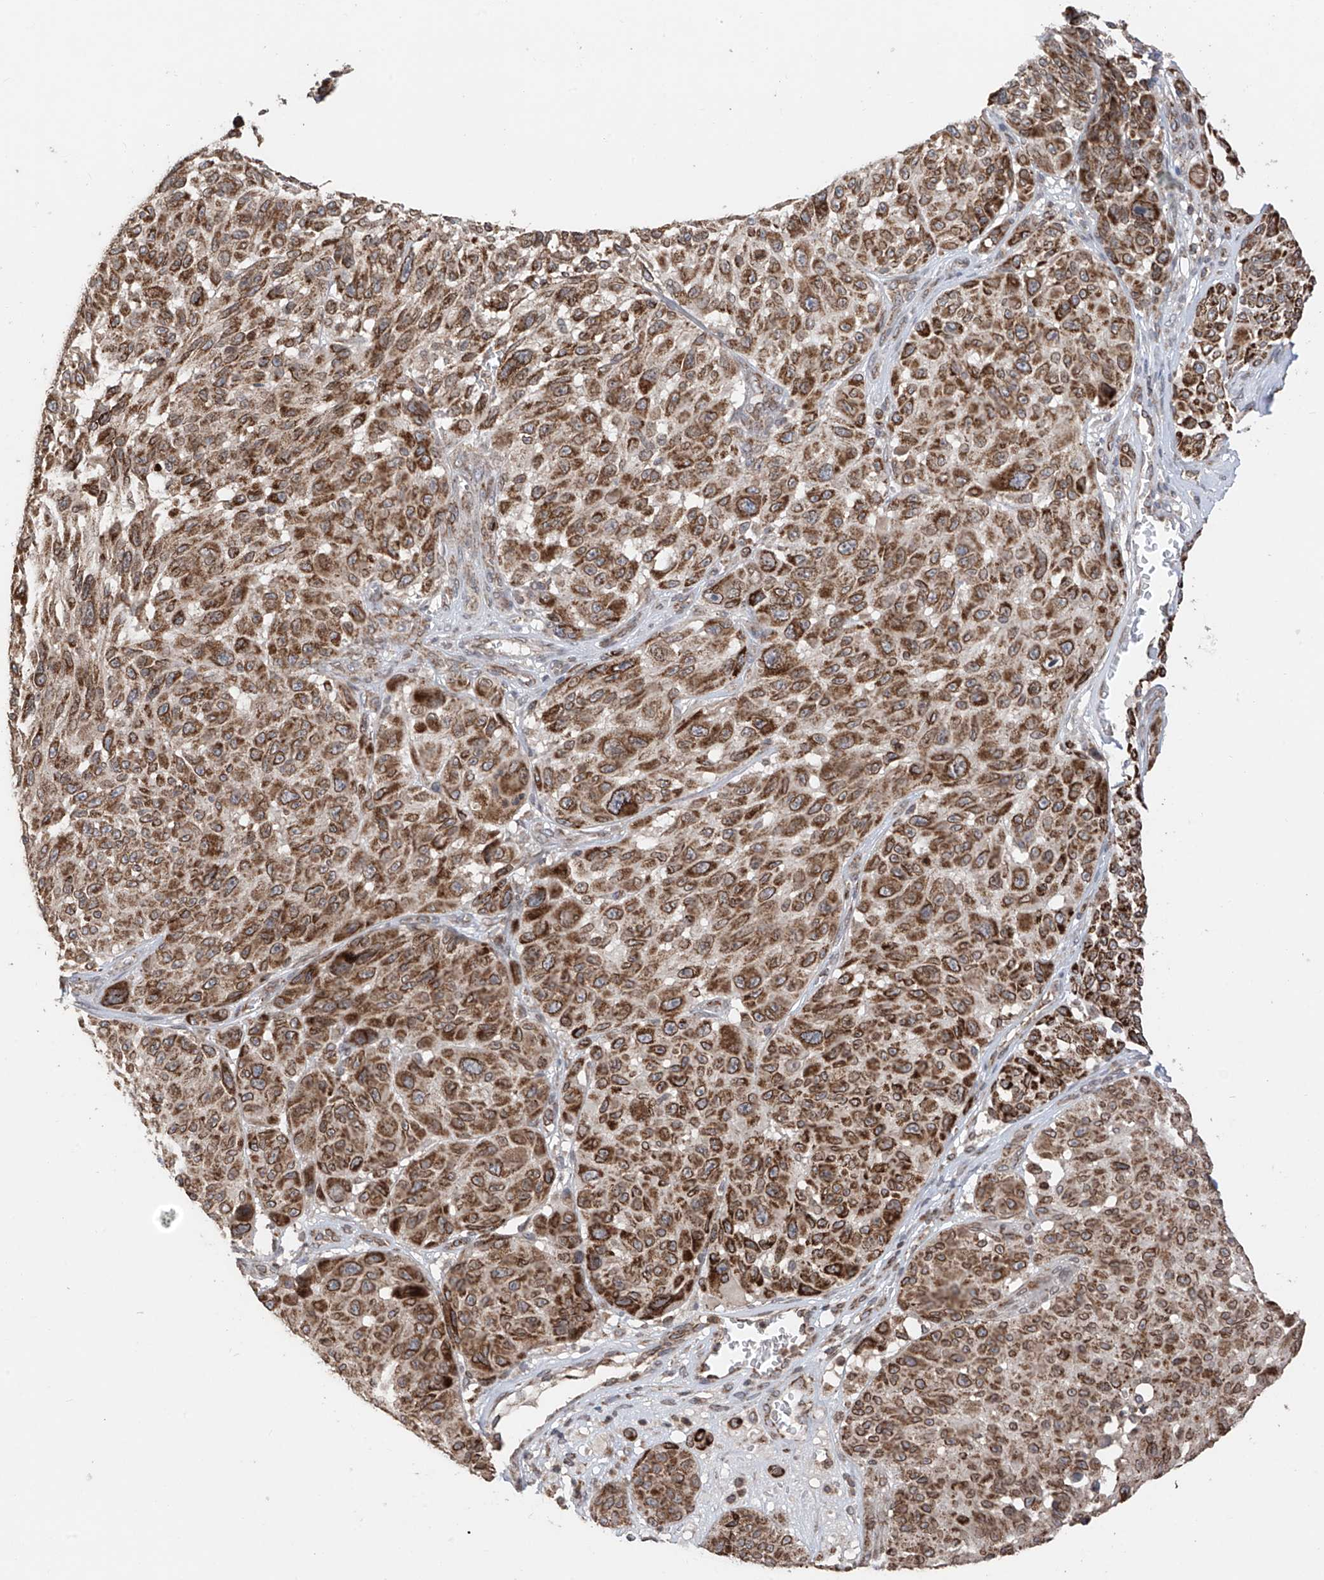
{"staining": {"intensity": "strong", "quantity": ">75%", "location": "cytoplasmic/membranous"}, "tissue": "melanoma", "cell_type": "Tumor cells", "image_type": "cancer", "snomed": [{"axis": "morphology", "description": "Malignant melanoma, NOS"}, {"axis": "topography", "description": "Skin"}], "caption": "Melanoma was stained to show a protein in brown. There is high levels of strong cytoplasmic/membranous positivity in about >75% of tumor cells.", "gene": "AHCTF1", "patient": {"sex": "male", "age": 83}}